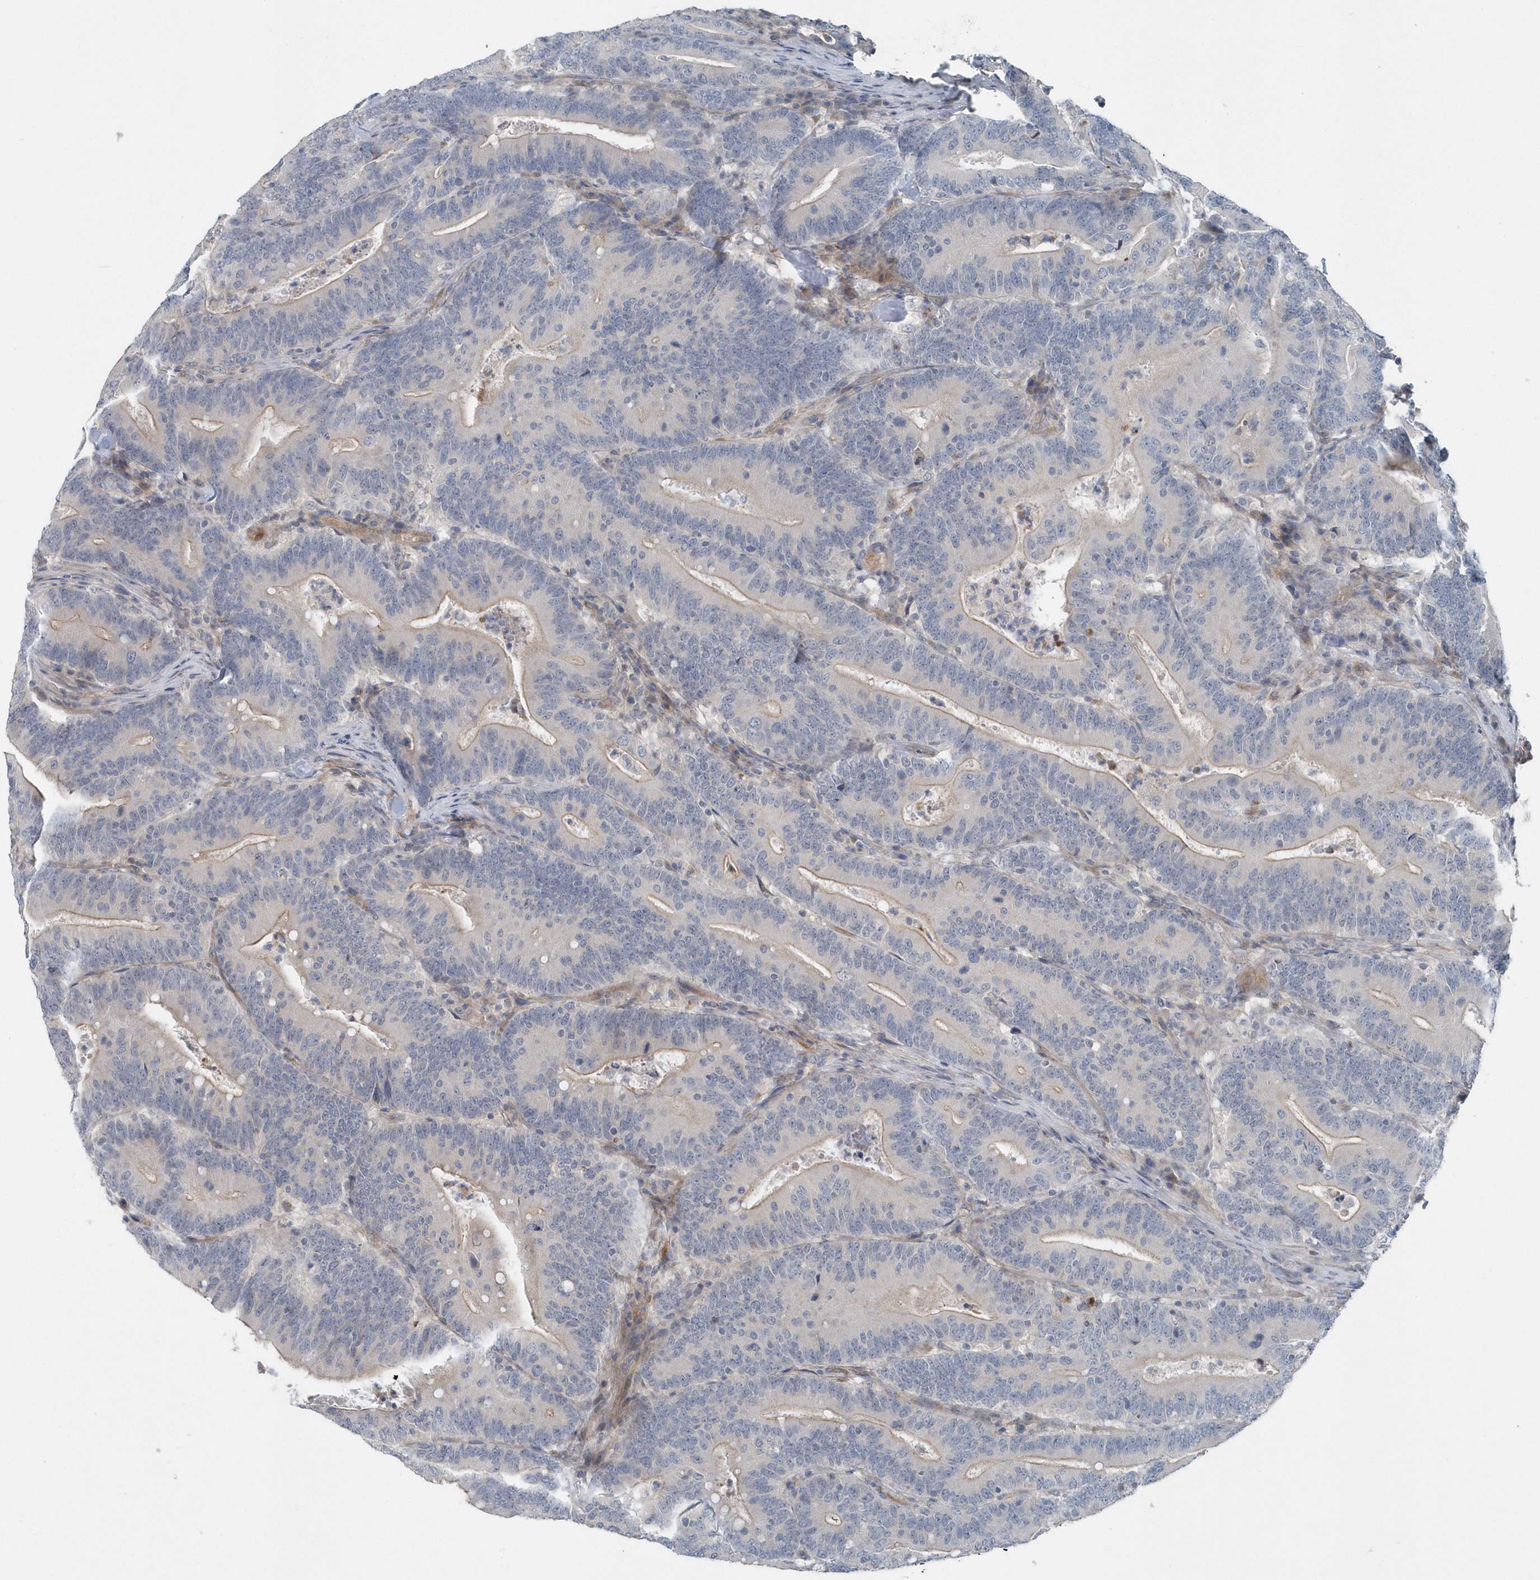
{"staining": {"intensity": "weak", "quantity": "25%-75%", "location": "cytoplasmic/membranous"}, "tissue": "colorectal cancer", "cell_type": "Tumor cells", "image_type": "cancer", "snomed": [{"axis": "morphology", "description": "Adenocarcinoma, NOS"}, {"axis": "topography", "description": "Colon"}], "caption": "A photomicrograph of human adenocarcinoma (colorectal) stained for a protein demonstrates weak cytoplasmic/membranous brown staining in tumor cells. Nuclei are stained in blue.", "gene": "MCC", "patient": {"sex": "female", "age": 66}}